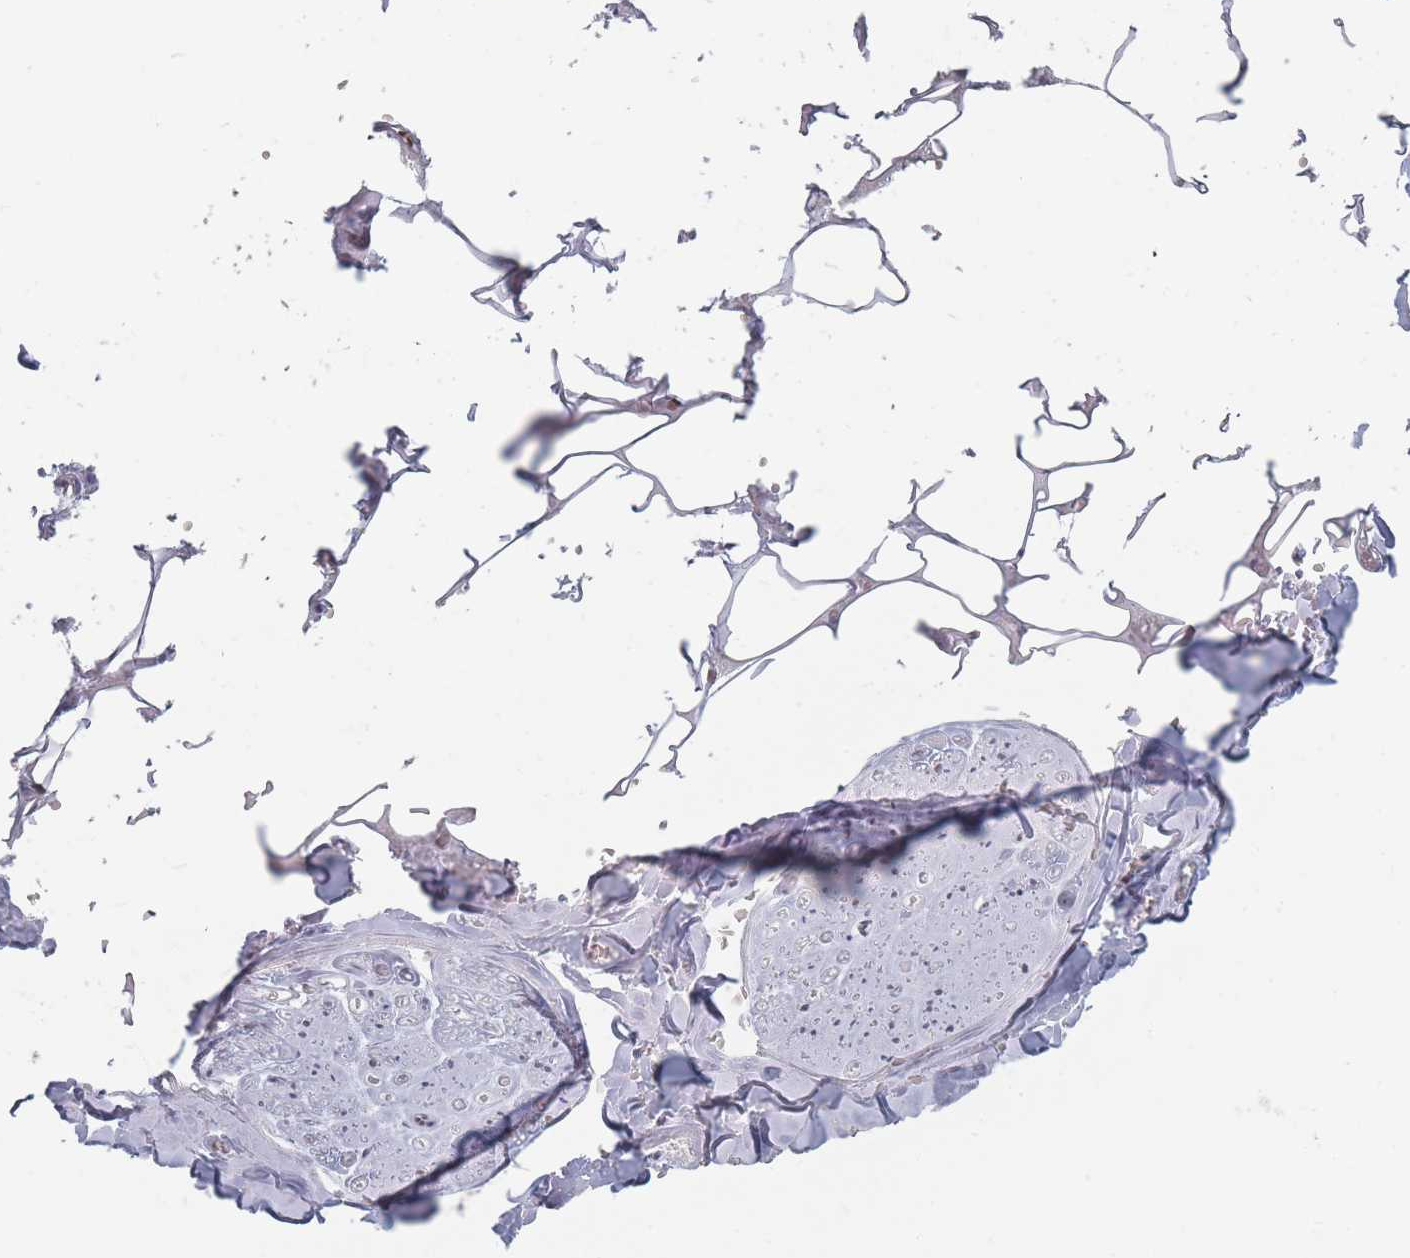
{"staining": {"intensity": "negative", "quantity": "none", "location": "none"}, "tissue": "adipose tissue", "cell_type": "Adipocytes", "image_type": "normal", "snomed": [{"axis": "morphology", "description": "Normal tissue, NOS"}, {"axis": "topography", "description": "Salivary gland"}, {"axis": "topography", "description": "Peripheral nerve tissue"}], "caption": "This is an immunohistochemistry (IHC) image of normal human adipose tissue. There is no expression in adipocytes.", "gene": "SAFB2", "patient": {"sex": "male", "age": 38}}